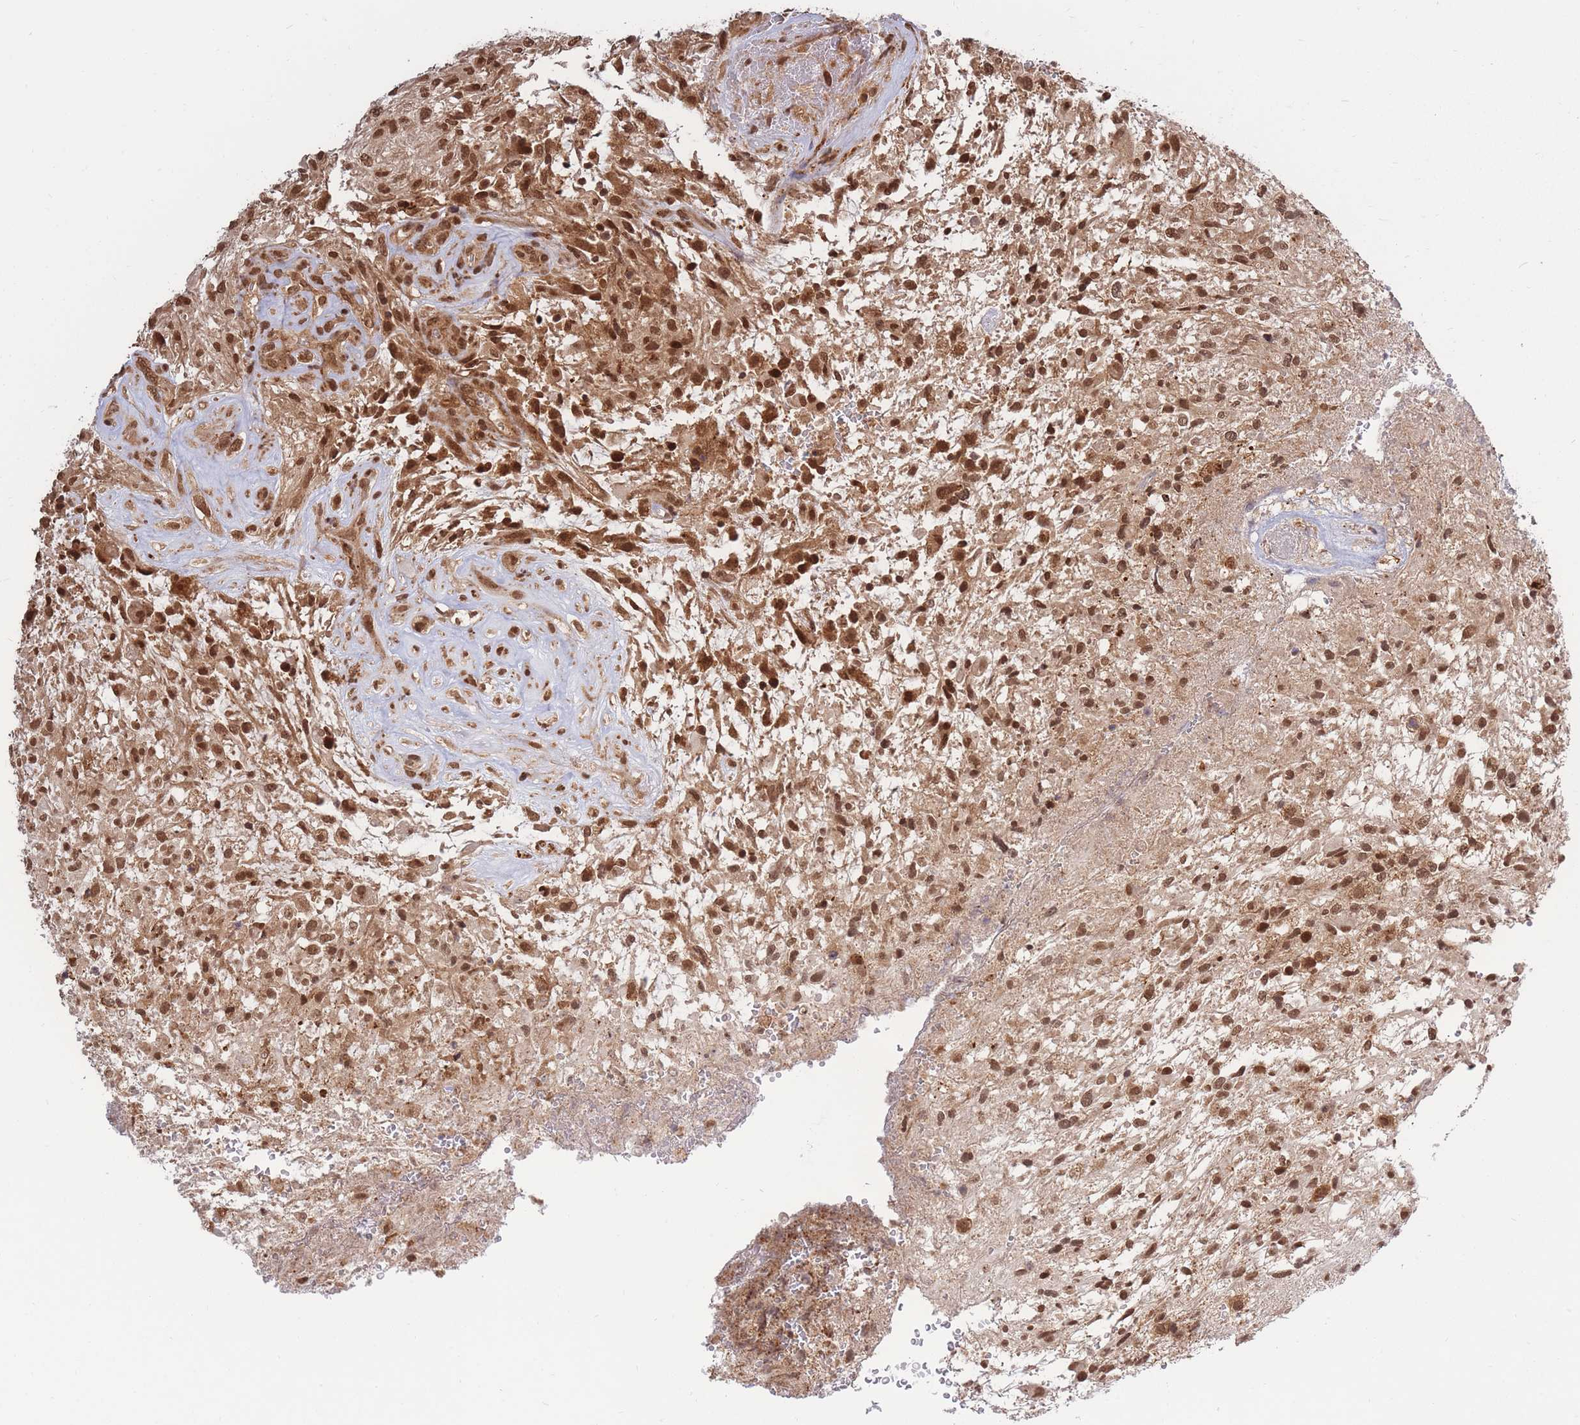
{"staining": {"intensity": "strong", "quantity": ">75%", "location": "cytoplasmic/membranous,nuclear"}, "tissue": "glioma", "cell_type": "Tumor cells", "image_type": "cancer", "snomed": [{"axis": "morphology", "description": "Glioma, malignant, High grade"}, {"axis": "topography", "description": "Brain"}], "caption": "Immunohistochemistry (IHC) image of glioma stained for a protein (brown), which reveals high levels of strong cytoplasmic/membranous and nuclear positivity in about >75% of tumor cells.", "gene": "SRA1", "patient": {"sex": "male", "age": 56}}